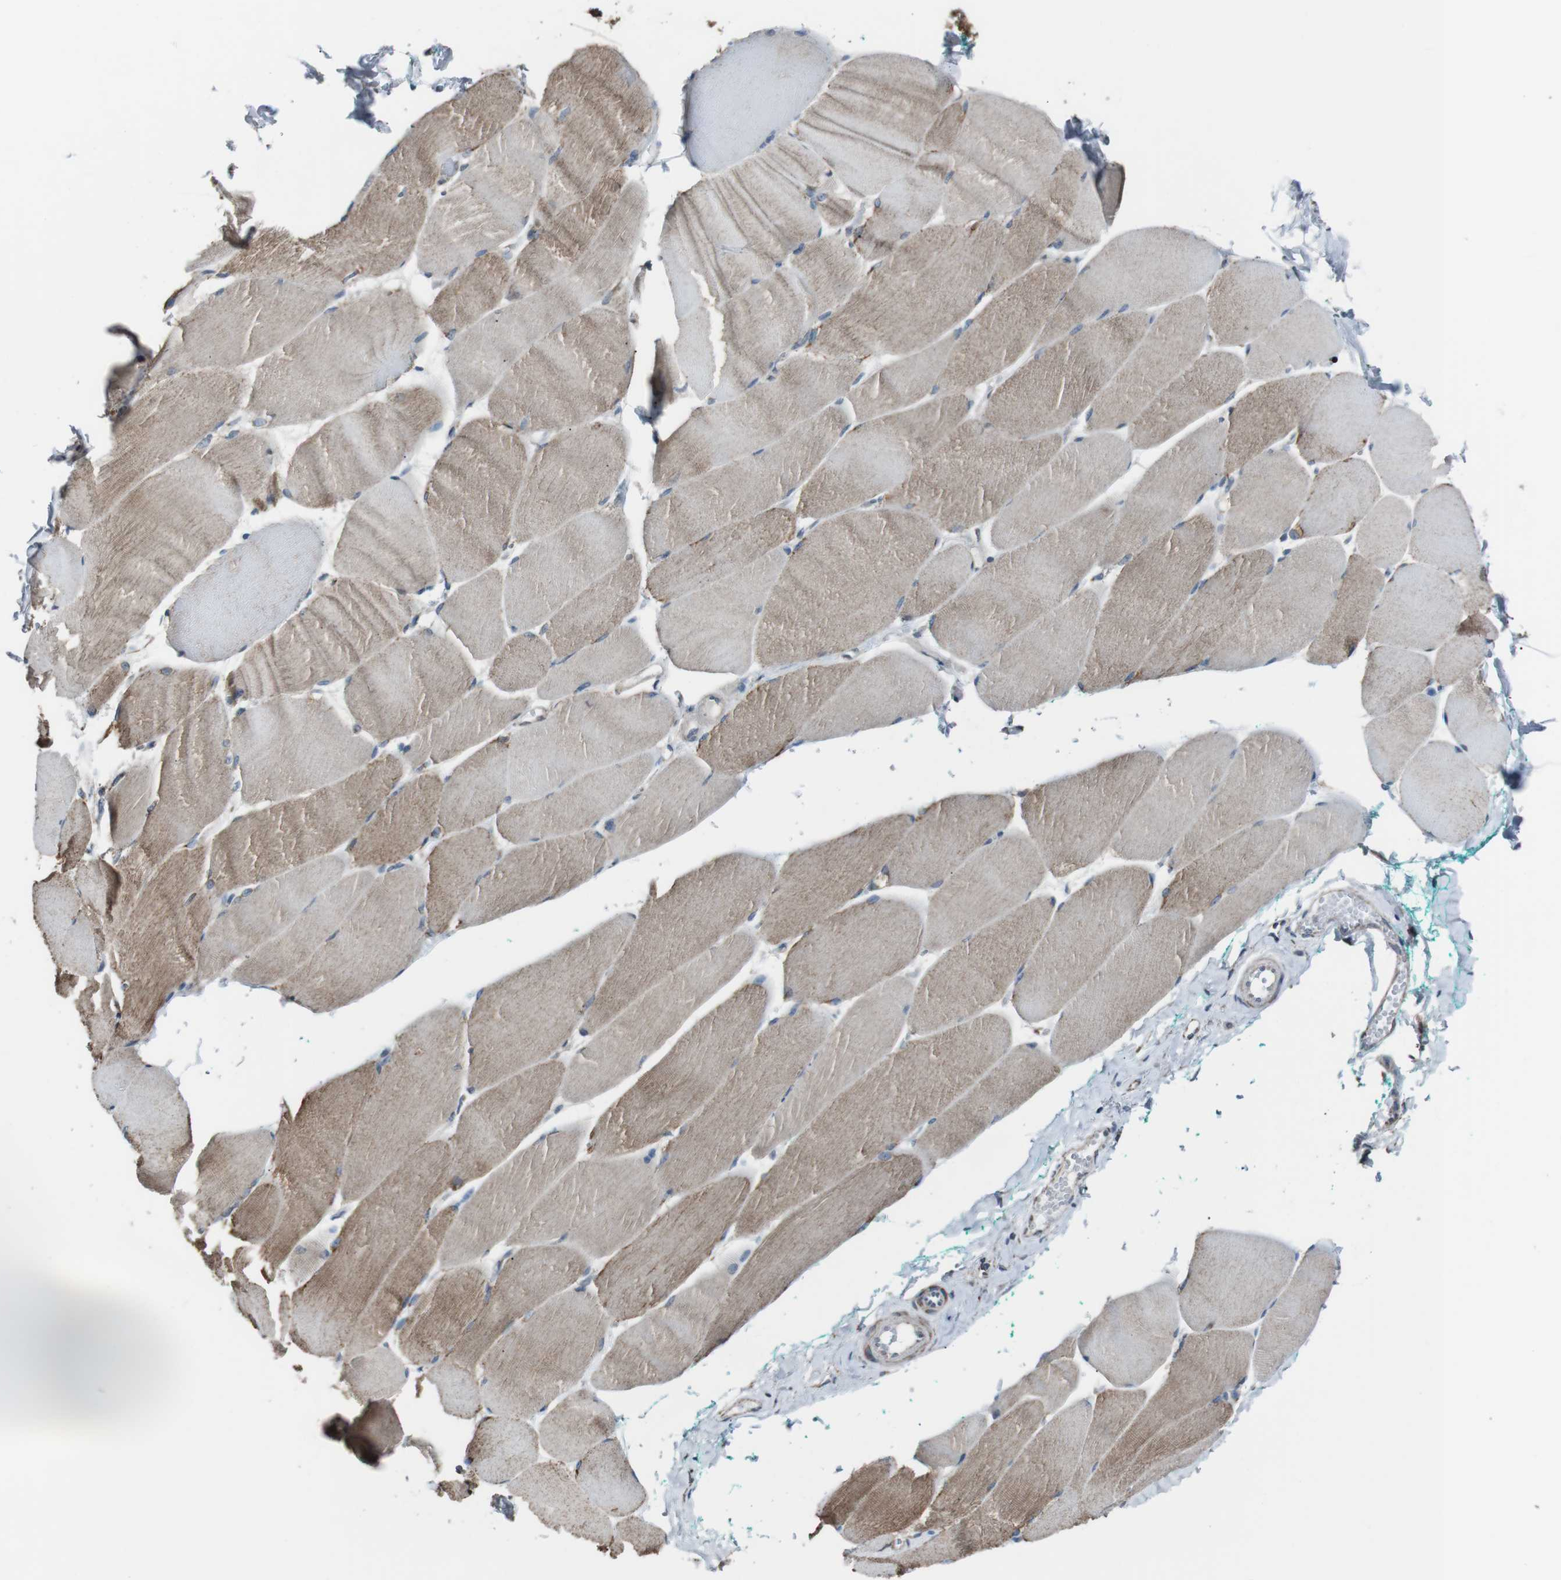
{"staining": {"intensity": "weak", "quantity": ">75%", "location": "cytoplasmic/membranous"}, "tissue": "skeletal muscle", "cell_type": "Myocytes", "image_type": "normal", "snomed": [{"axis": "morphology", "description": "Normal tissue, NOS"}, {"axis": "morphology", "description": "Squamous cell carcinoma, NOS"}, {"axis": "topography", "description": "Skeletal muscle"}], "caption": "Weak cytoplasmic/membranous protein positivity is present in about >75% of myocytes in skeletal muscle. Using DAB (brown) and hematoxylin (blue) stains, captured at high magnification using brightfield microscopy.", "gene": "CISD2", "patient": {"sex": "male", "age": 51}}